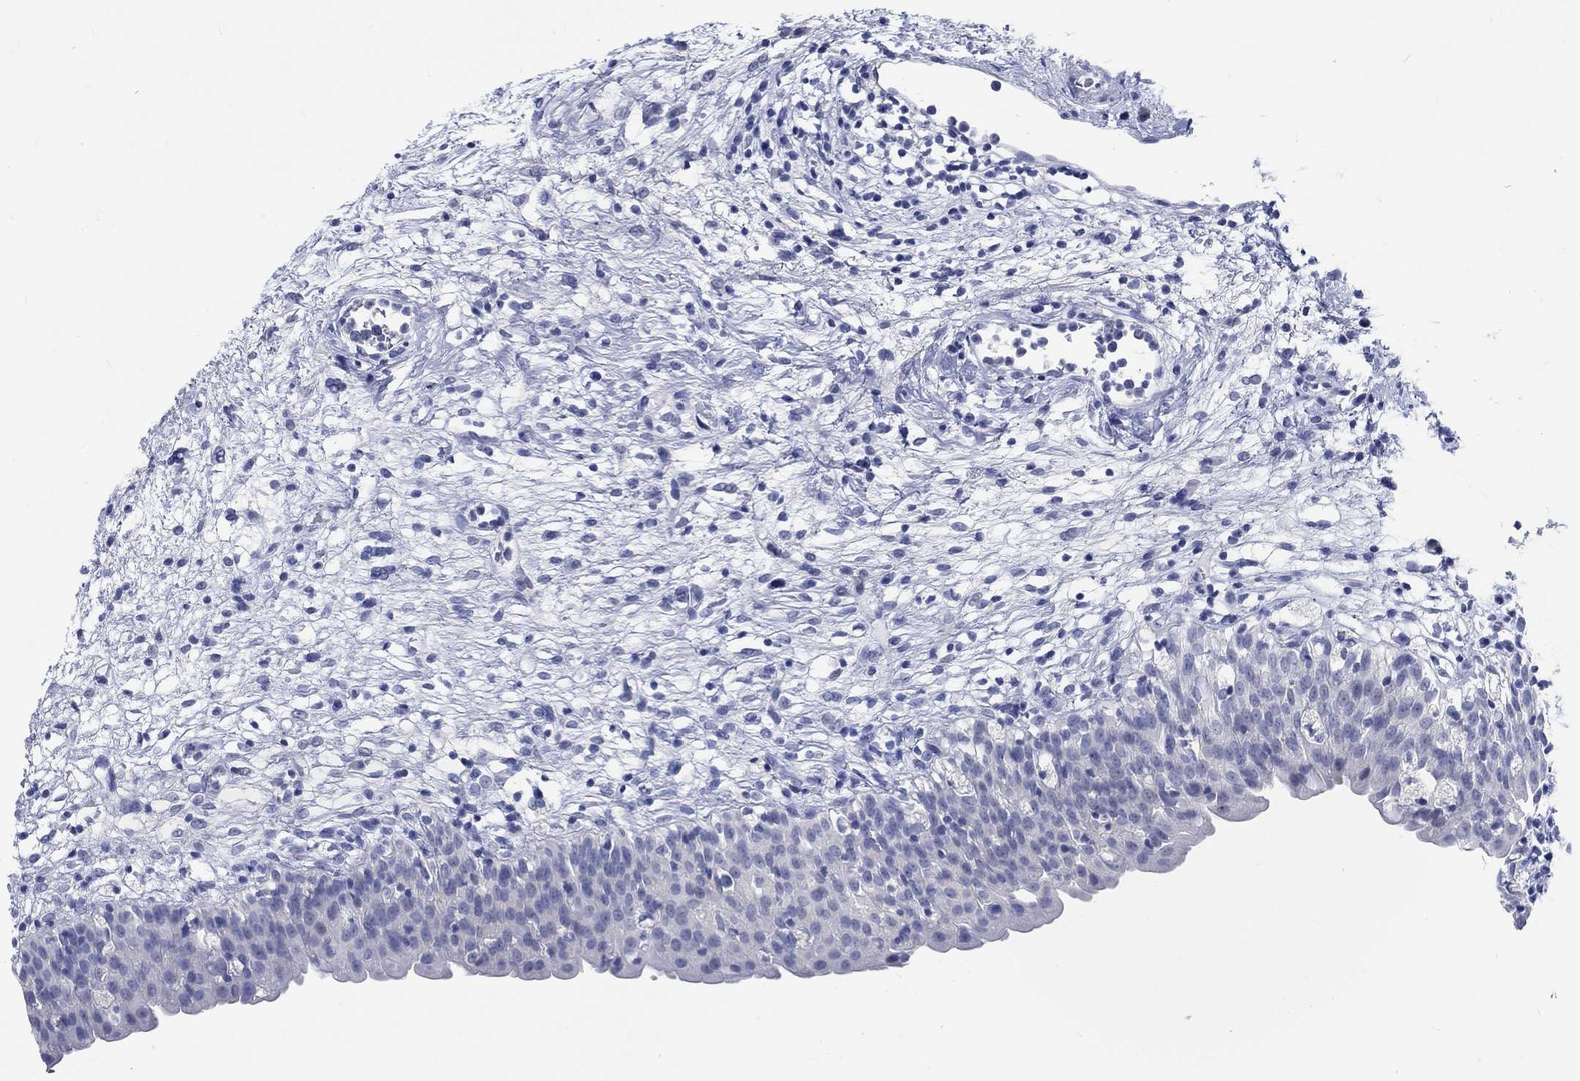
{"staining": {"intensity": "negative", "quantity": "none", "location": "none"}, "tissue": "urinary bladder", "cell_type": "Urothelial cells", "image_type": "normal", "snomed": [{"axis": "morphology", "description": "Normal tissue, NOS"}, {"axis": "topography", "description": "Urinary bladder"}], "caption": "Immunohistochemistry (IHC) of normal urinary bladder demonstrates no positivity in urothelial cells.", "gene": "C4orf47", "patient": {"sex": "male", "age": 76}}